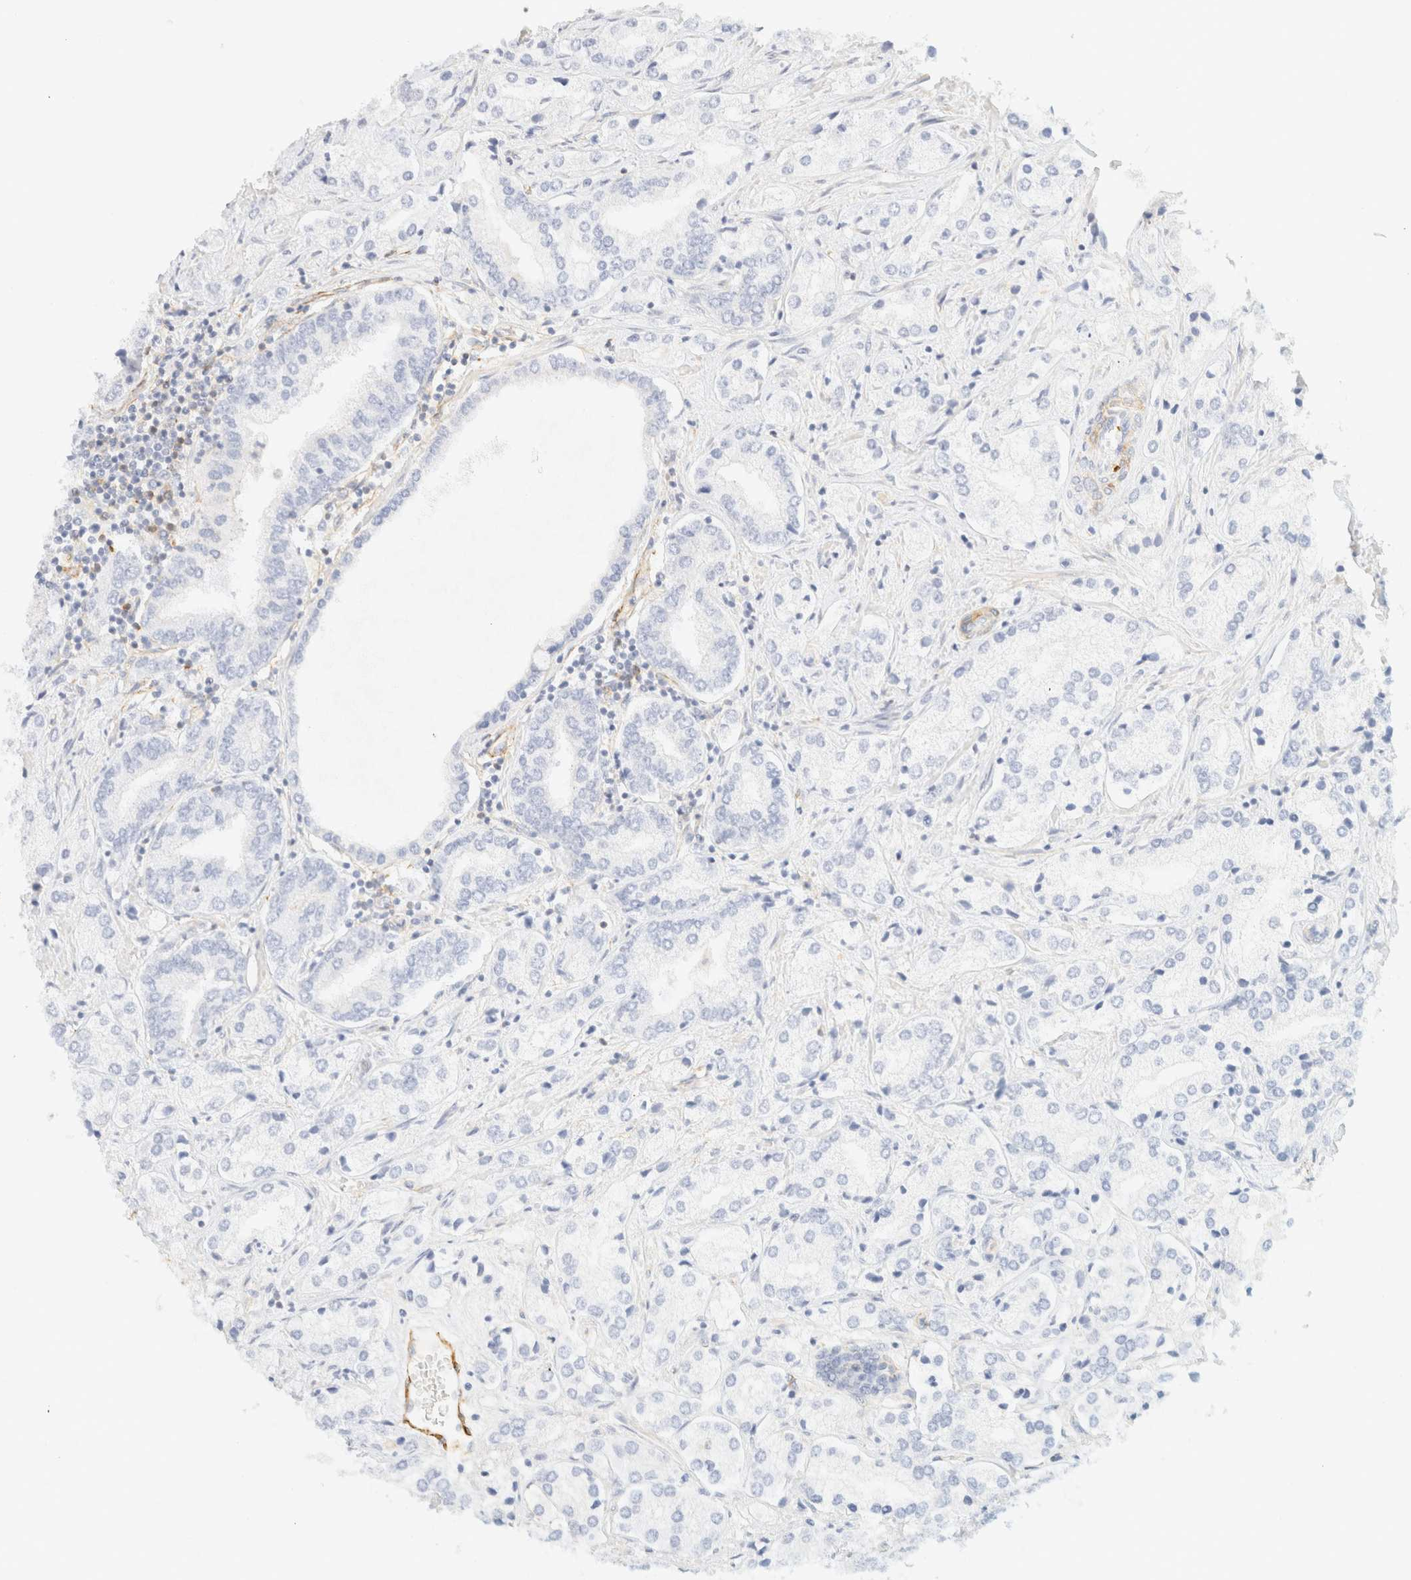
{"staining": {"intensity": "negative", "quantity": "none", "location": "none"}, "tissue": "prostate cancer", "cell_type": "Tumor cells", "image_type": "cancer", "snomed": [{"axis": "morphology", "description": "Adenocarcinoma, High grade"}, {"axis": "topography", "description": "Prostate"}], "caption": "A high-resolution histopathology image shows IHC staining of prostate adenocarcinoma (high-grade), which exhibits no significant positivity in tumor cells.", "gene": "OTOP2", "patient": {"sex": "male", "age": 66}}